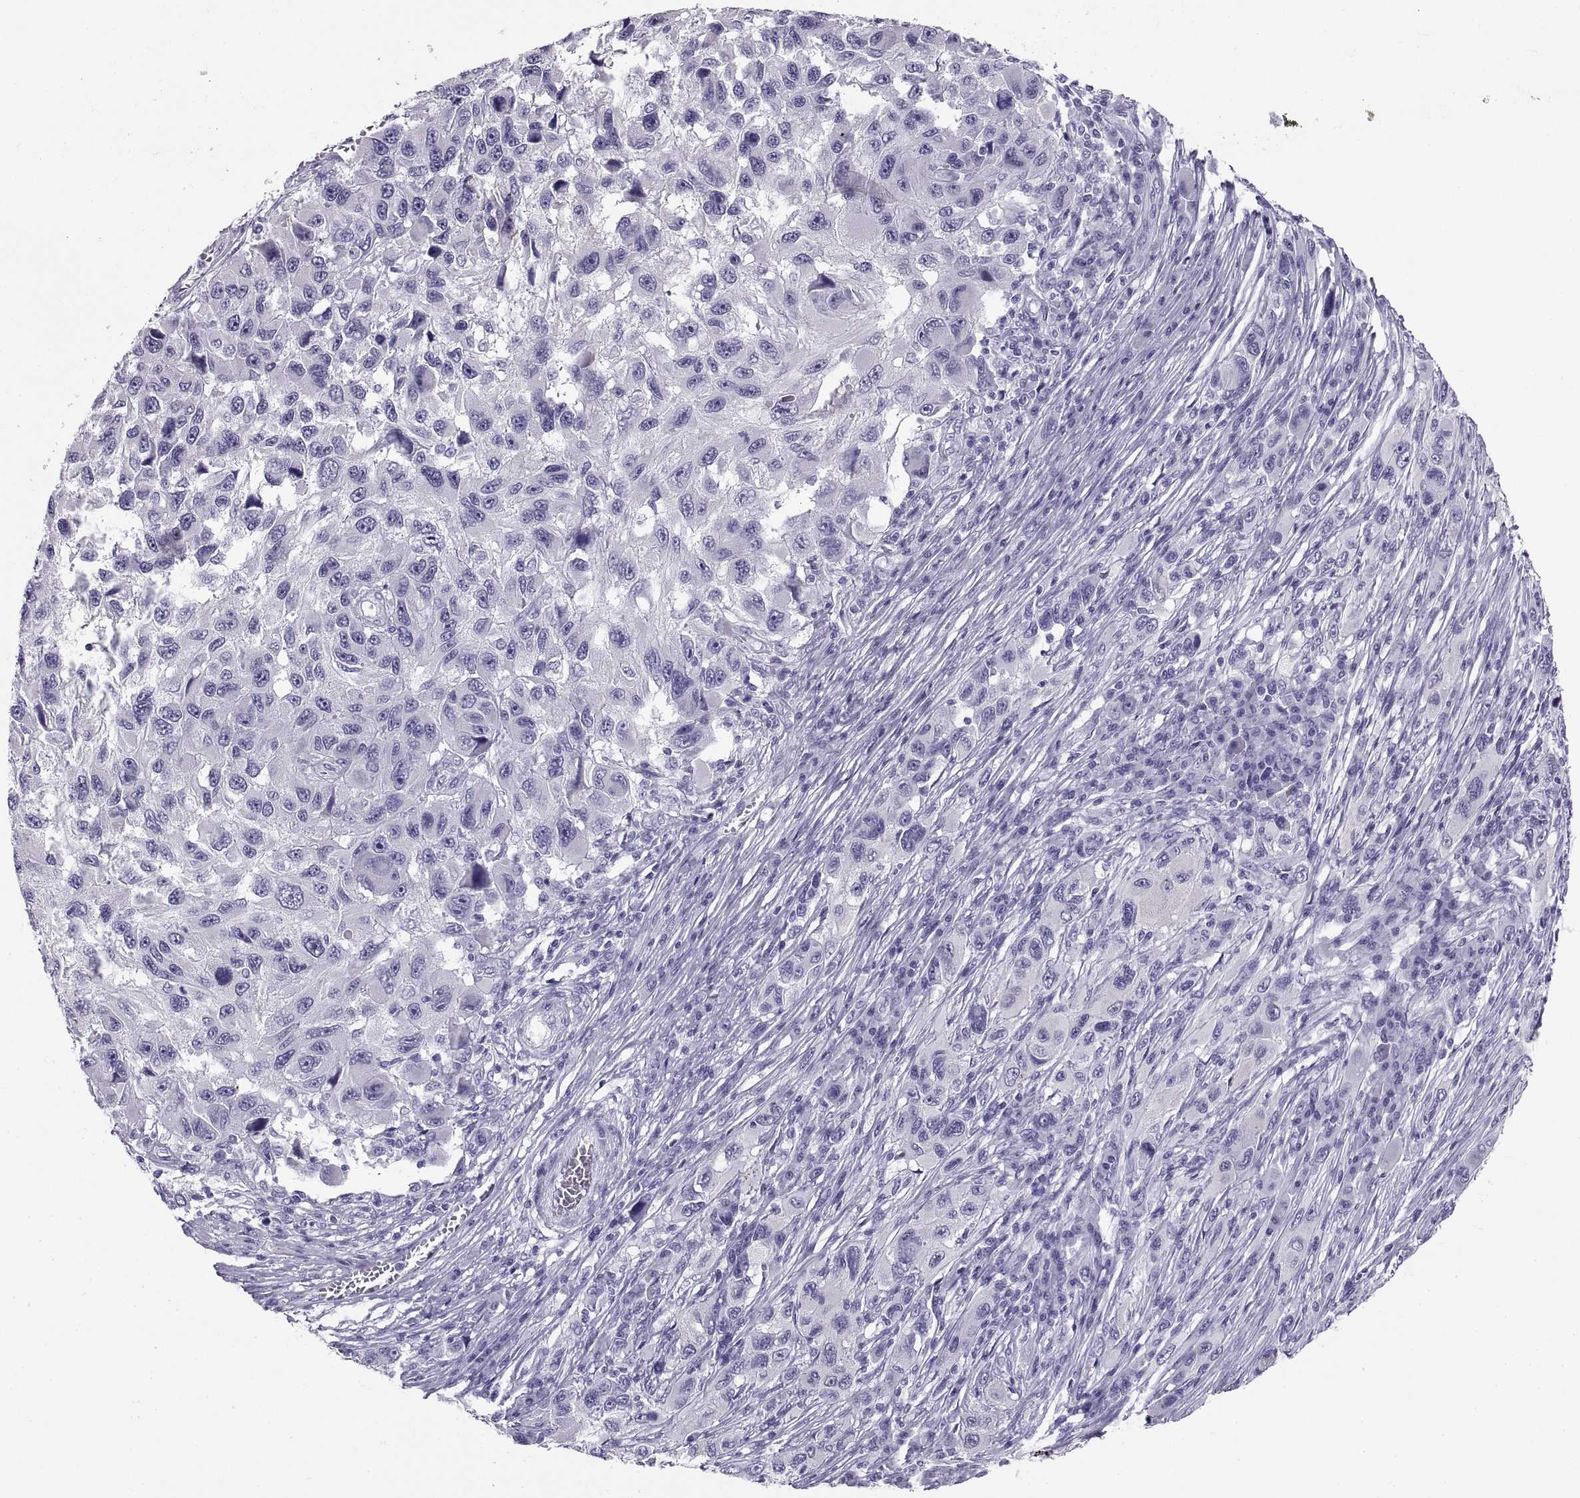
{"staining": {"intensity": "negative", "quantity": "none", "location": "none"}, "tissue": "melanoma", "cell_type": "Tumor cells", "image_type": "cancer", "snomed": [{"axis": "morphology", "description": "Malignant melanoma, NOS"}, {"axis": "topography", "description": "Skin"}], "caption": "The micrograph demonstrates no staining of tumor cells in melanoma. (Brightfield microscopy of DAB IHC at high magnification).", "gene": "RLBP1", "patient": {"sex": "male", "age": 53}}